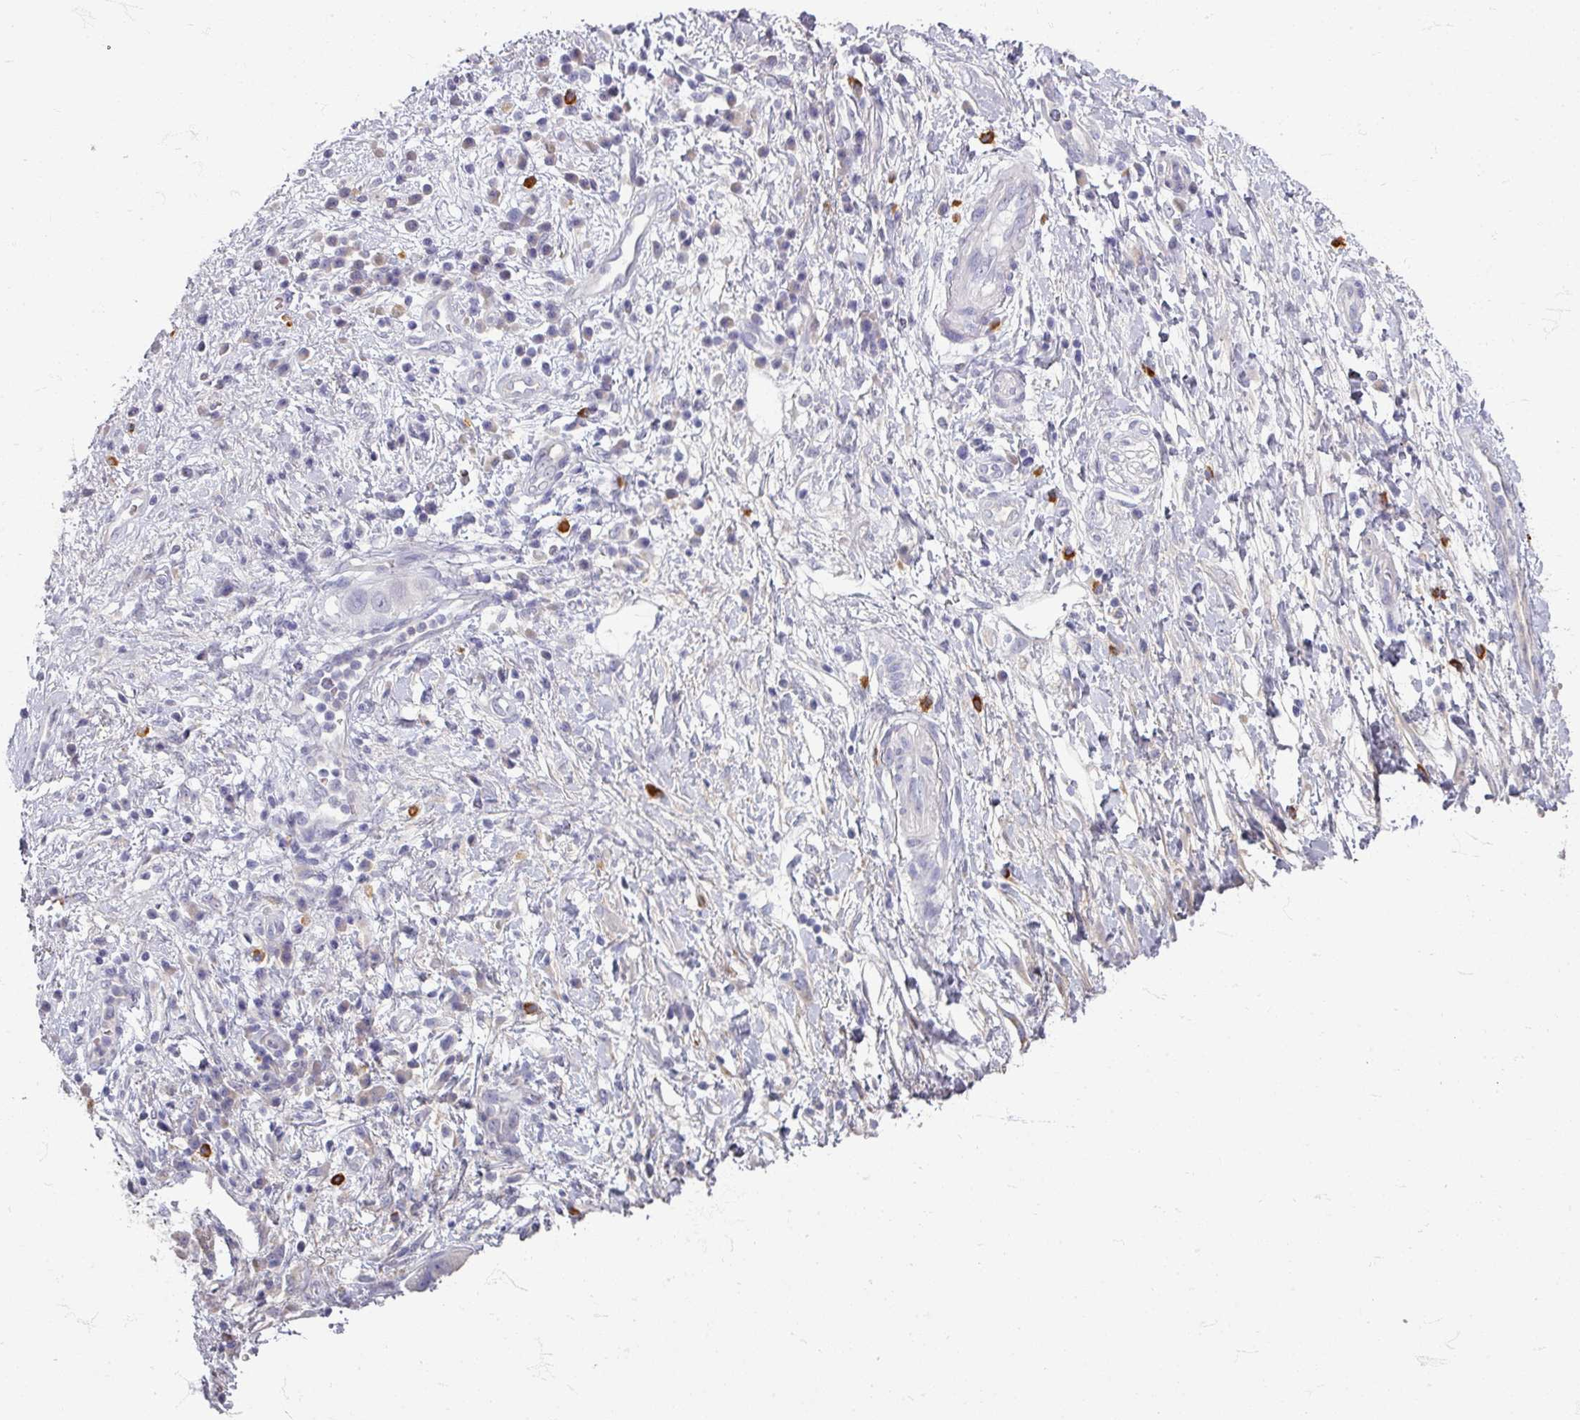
{"staining": {"intensity": "negative", "quantity": "none", "location": "none"}, "tissue": "pancreatic cancer", "cell_type": "Tumor cells", "image_type": "cancer", "snomed": [{"axis": "morphology", "description": "Adenocarcinoma, NOS"}, {"axis": "topography", "description": "Pancreas"}], "caption": "The histopathology image exhibits no significant positivity in tumor cells of adenocarcinoma (pancreatic).", "gene": "ZNF878", "patient": {"sex": "male", "age": 68}}